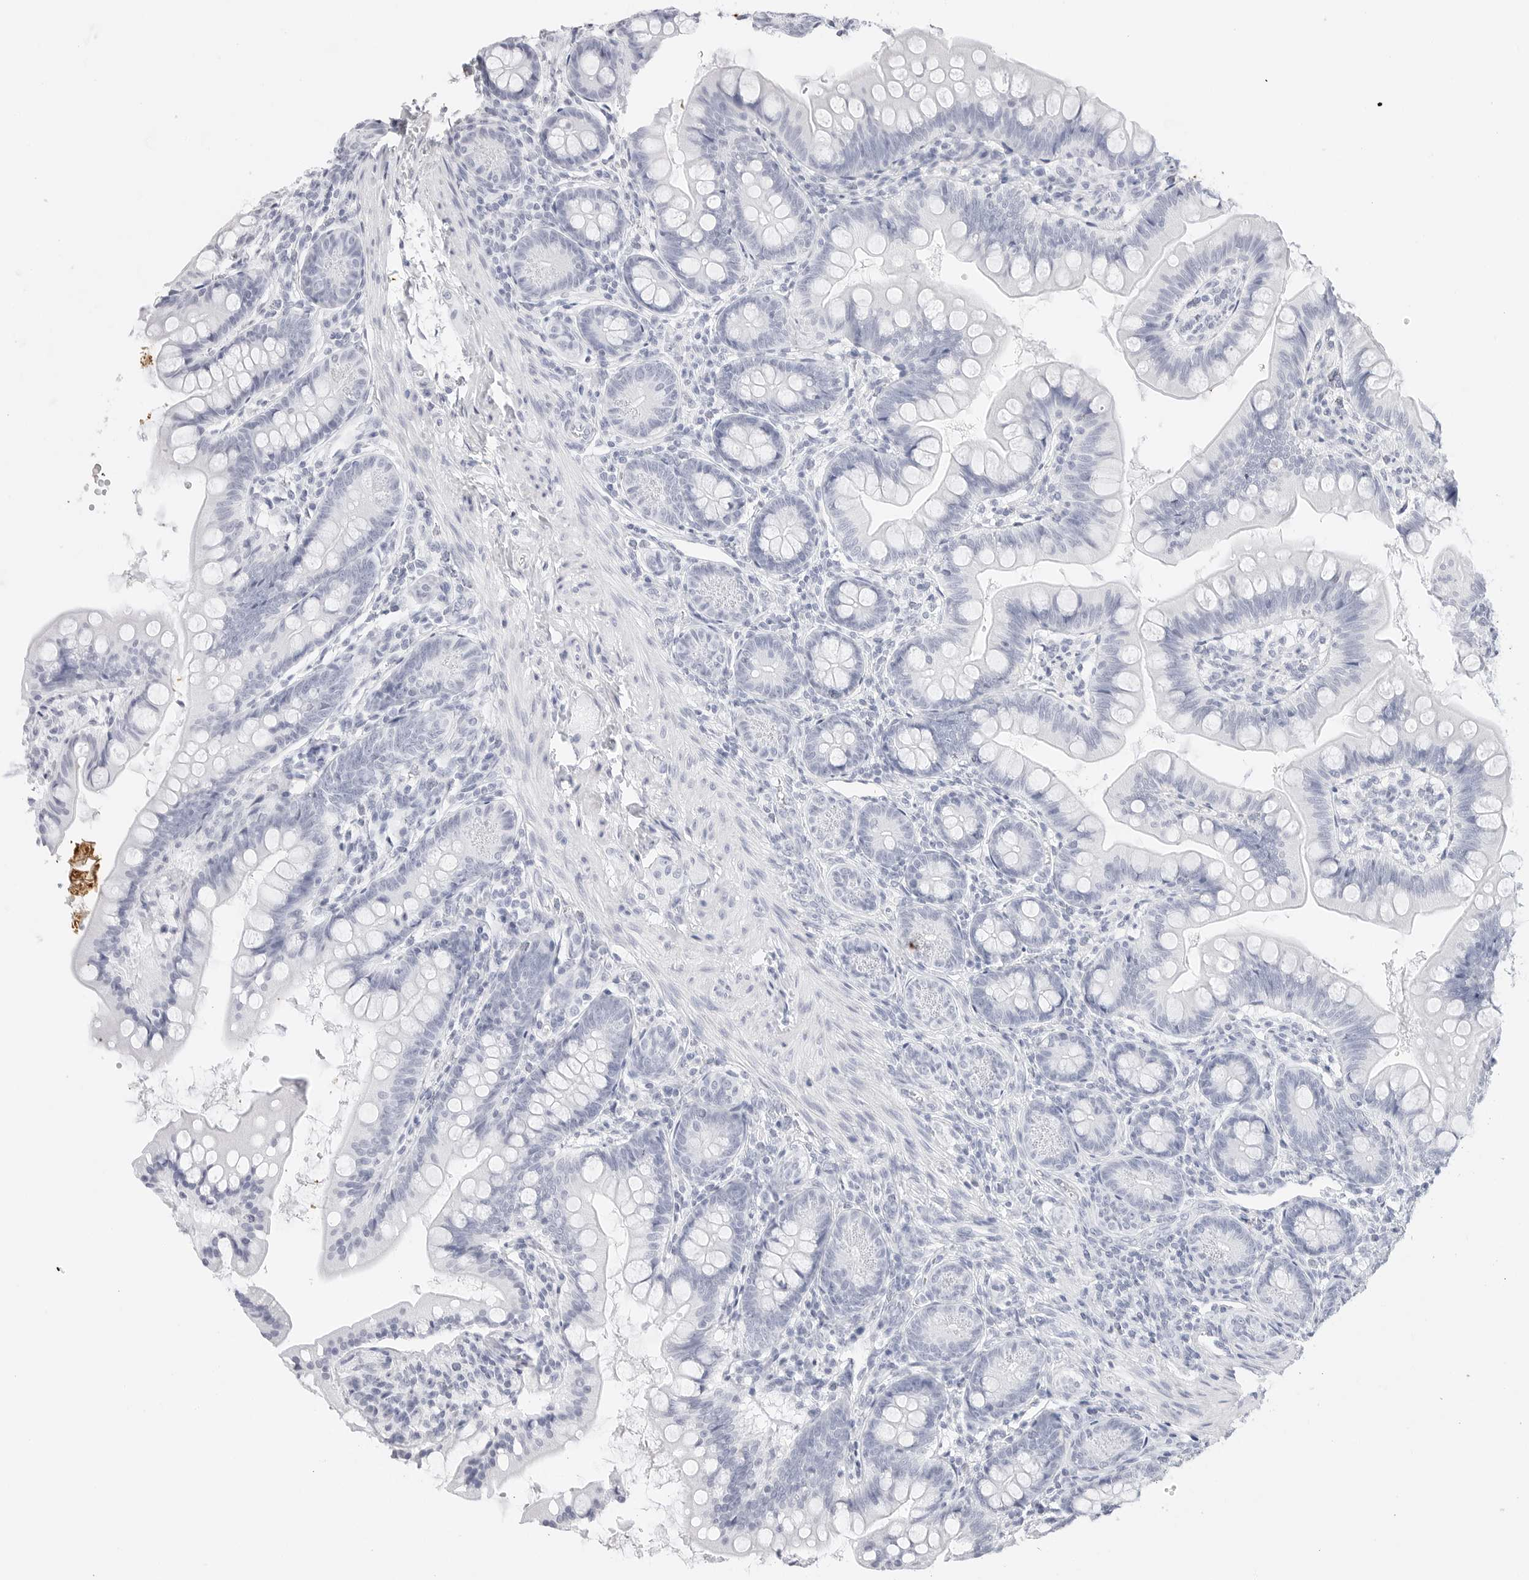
{"staining": {"intensity": "negative", "quantity": "none", "location": "none"}, "tissue": "small intestine", "cell_type": "Glandular cells", "image_type": "normal", "snomed": [{"axis": "morphology", "description": "Normal tissue, NOS"}, {"axis": "topography", "description": "Small intestine"}], "caption": "A micrograph of small intestine stained for a protein reveals no brown staining in glandular cells. (Stains: DAB immunohistochemistry (IHC) with hematoxylin counter stain, Microscopy: brightfield microscopy at high magnification).", "gene": "TFF2", "patient": {"sex": "male", "age": 7}}